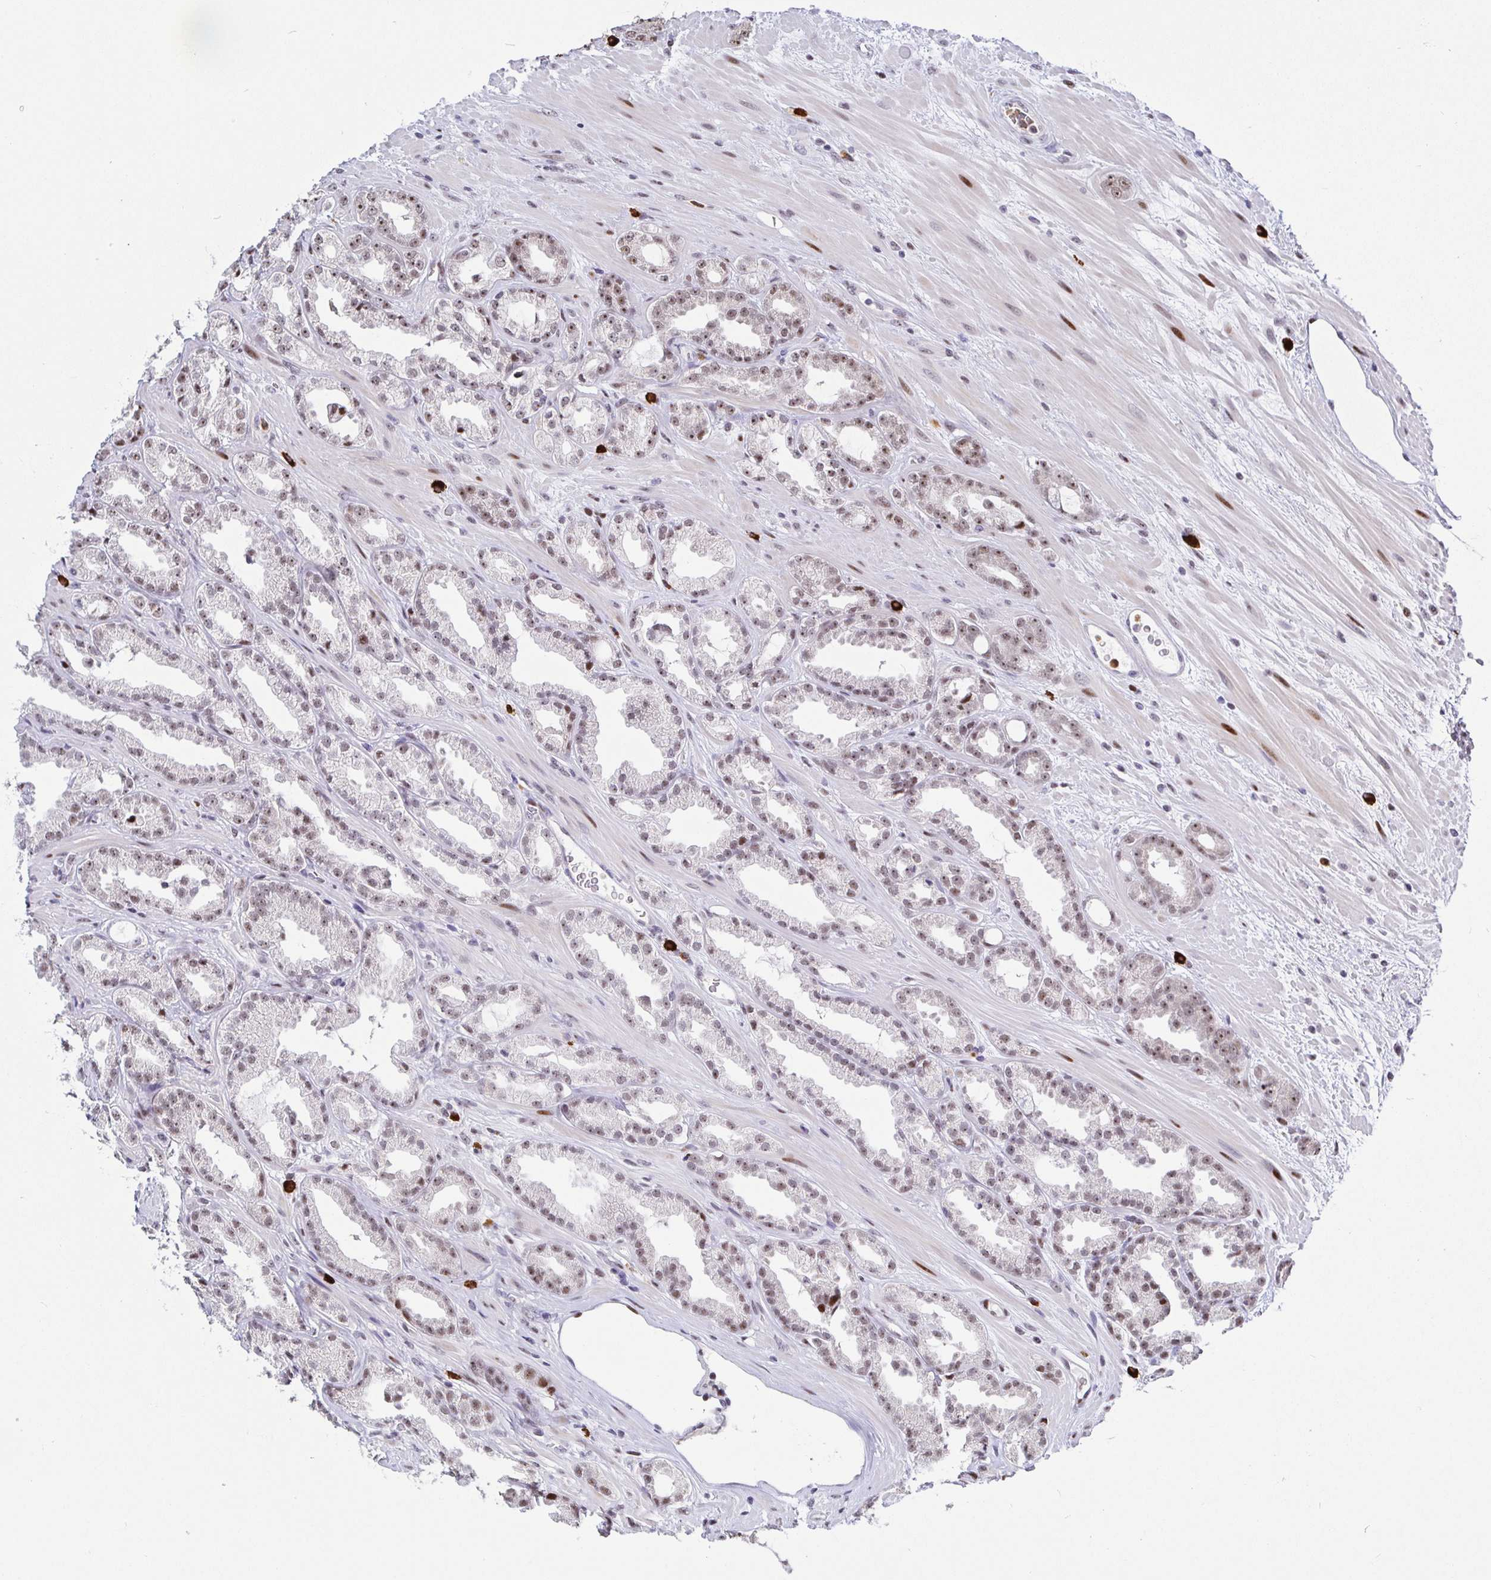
{"staining": {"intensity": "weak", "quantity": "25%-75%", "location": "nuclear"}, "tissue": "prostate cancer", "cell_type": "Tumor cells", "image_type": "cancer", "snomed": [{"axis": "morphology", "description": "Adenocarcinoma, Low grade"}, {"axis": "topography", "description": "Prostate"}], "caption": "IHC of prostate cancer (low-grade adenocarcinoma) displays low levels of weak nuclear expression in approximately 25%-75% of tumor cells.", "gene": "SETD5", "patient": {"sex": "male", "age": 61}}